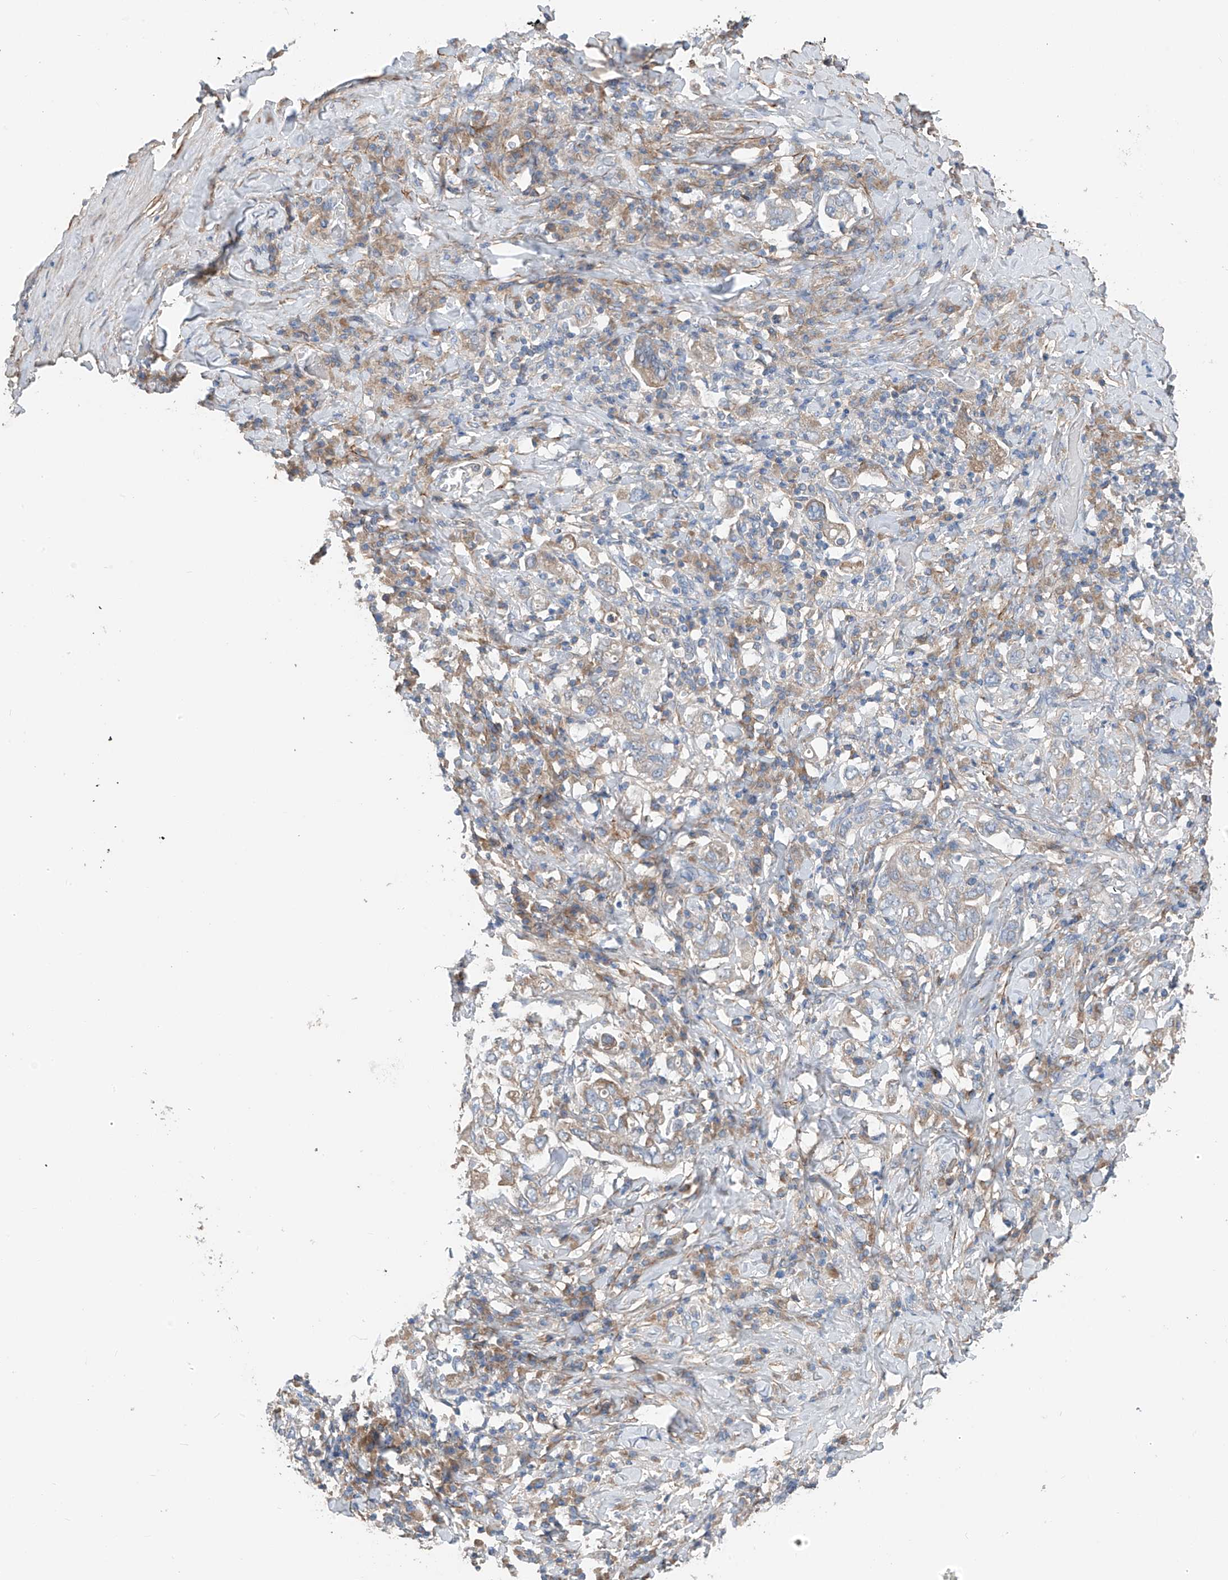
{"staining": {"intensity": "negative", "quantity": "none", "location": "none"}, "tissue": "stomach cancer", "cell_type": "Tumor cells", "image_type": "cancer", "snomed": [{"axis": "morphology", "description": "Adenocarcinoma, NOS"}, {"axis": "topography", "description": "Stomach, upper"}], "caption": "This photomicrograph is of stomach cancer stained with immunohistochemistry to label a protein in brown with the nuclei are counter-stained blue. There is no staining in tumor cells.", "gene": "GALNTL6", "patient": {"sex": "male", "age": 62}}